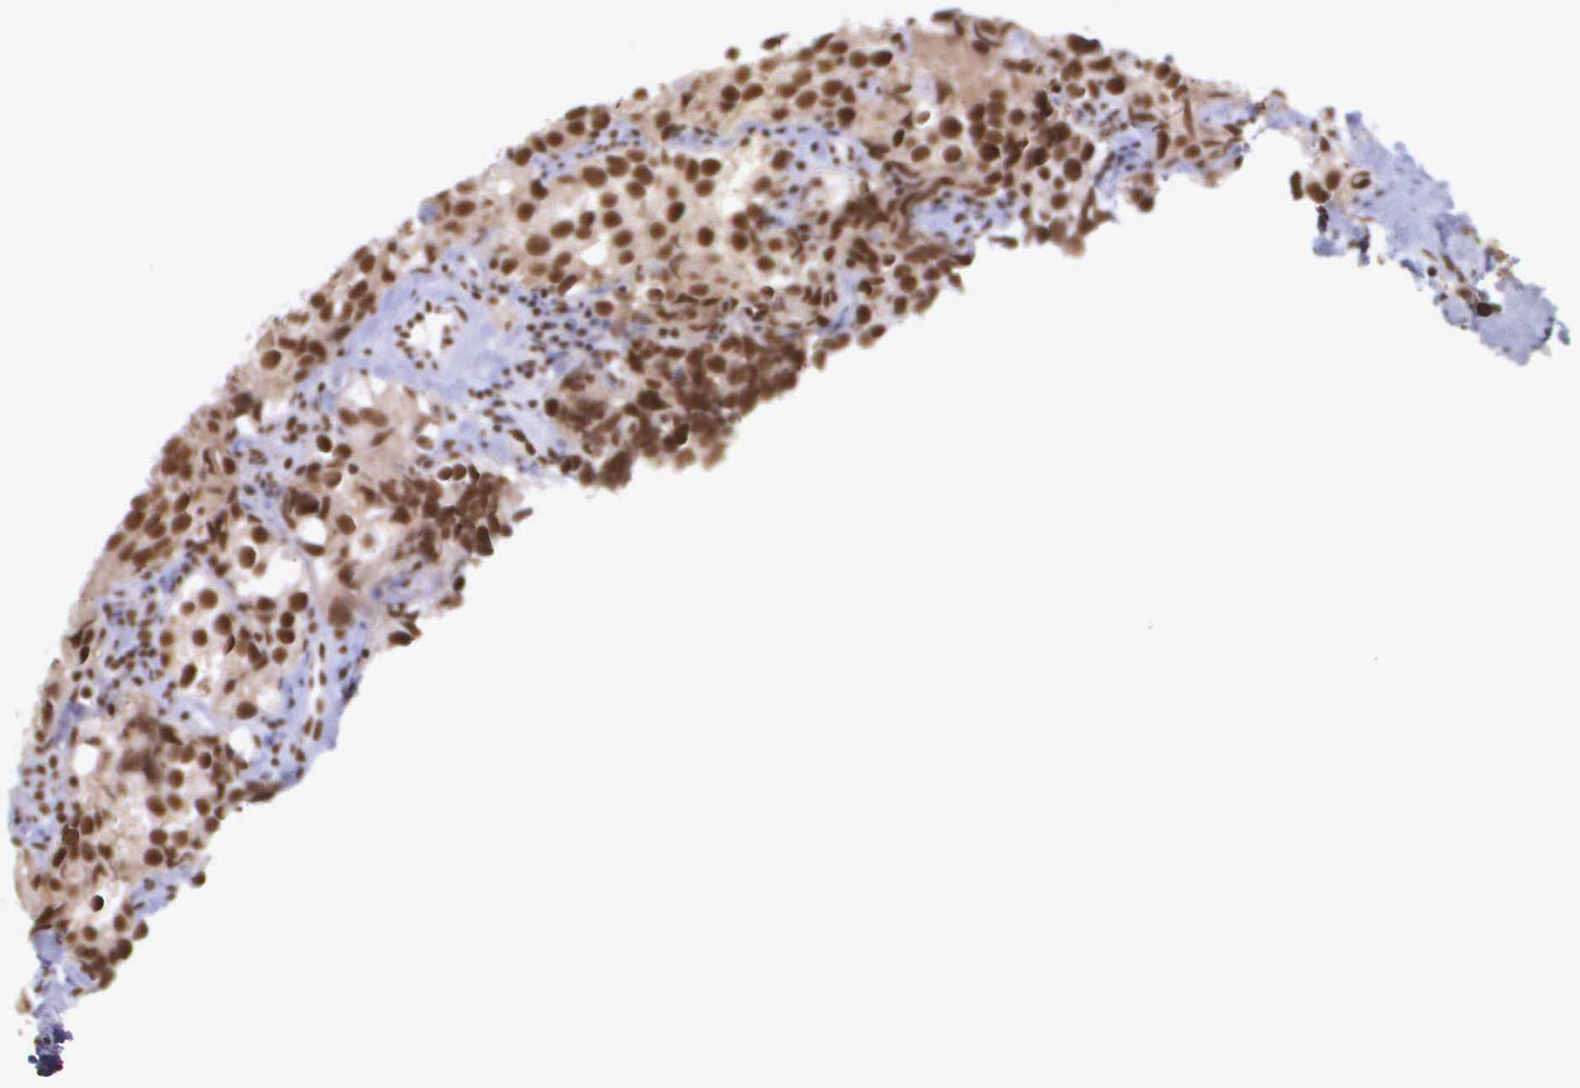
{"staining": {"intensity": "strong", "quantity": ">75%", "location": "nuclear"}, "tissue": "testis cancer", "cell_type": "Tumor cells", "image_type": "cancer", "snomed": [{"axis": "morphology", "description": "Seminoma, NOS"}, {"axis": "topography", "description": "Testis"}], "caption": "Protein expression analysis of testis seminoma displays strong nuclear expression in approximately >75% of tumor cells.", "gene": "POLR2F", "patient": {"sex": "male", "age": 39}}